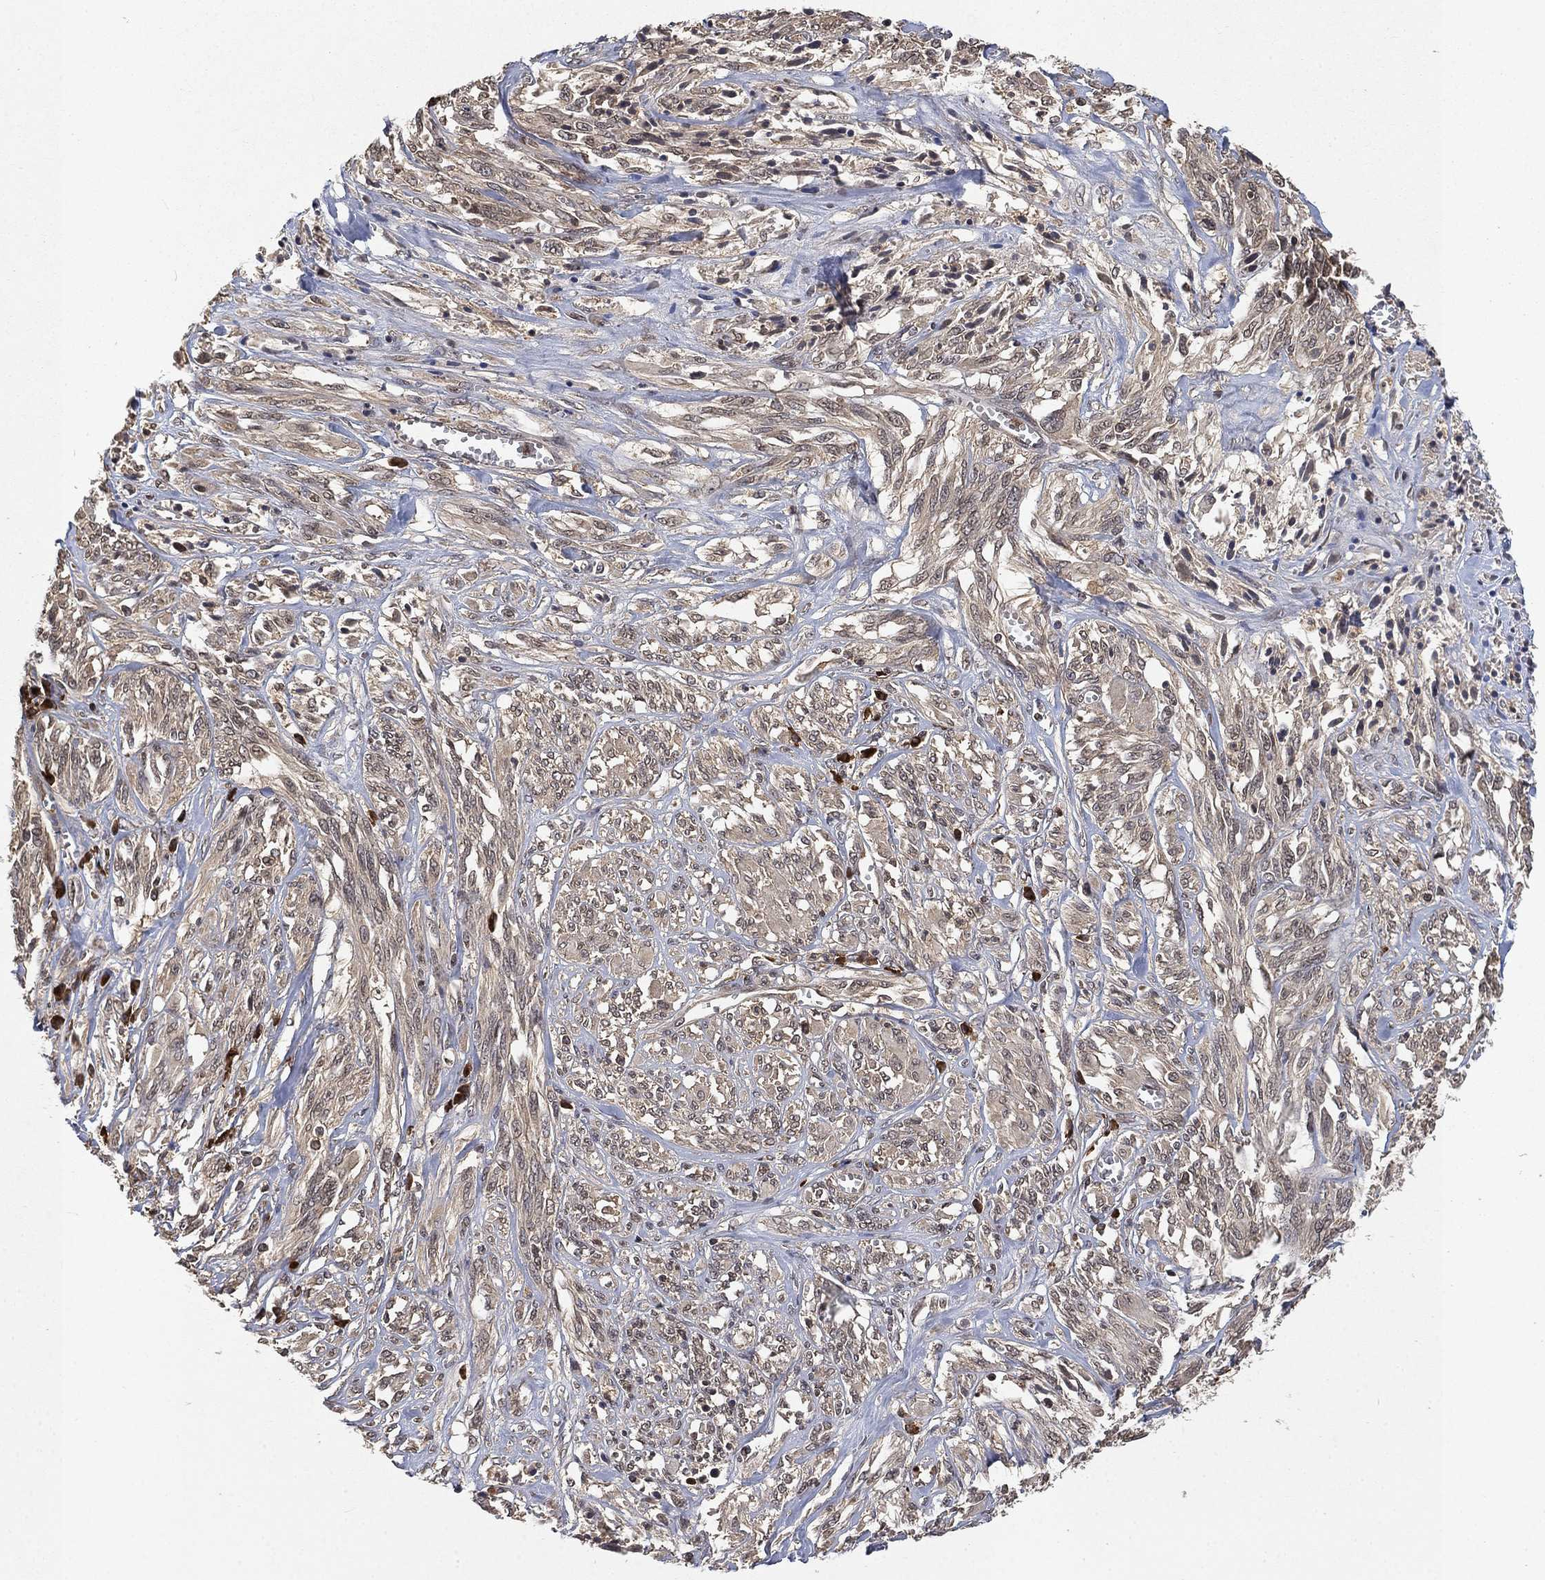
{"staining": {"intensity": "negative", "quantity": "none", "location": "none"}, "tissue": "melanoma", "cell_type": "Tumor cells", "image_type": "cancer", "snomed": [{"axis": "morphology", "description": "Malignant melanoma, NOS"}, {"axis": "topography", "description": "Skin"}], "caption": "An IHC histopathology image of melanoma is shown. There is no staining in tumor cells of melanoma. (DAB (3,3'-diaminobenzidine) IHC with hematoxylin counter stain).", "gene": "UBA5", "patient": {"sex": "female", "age": 91}}